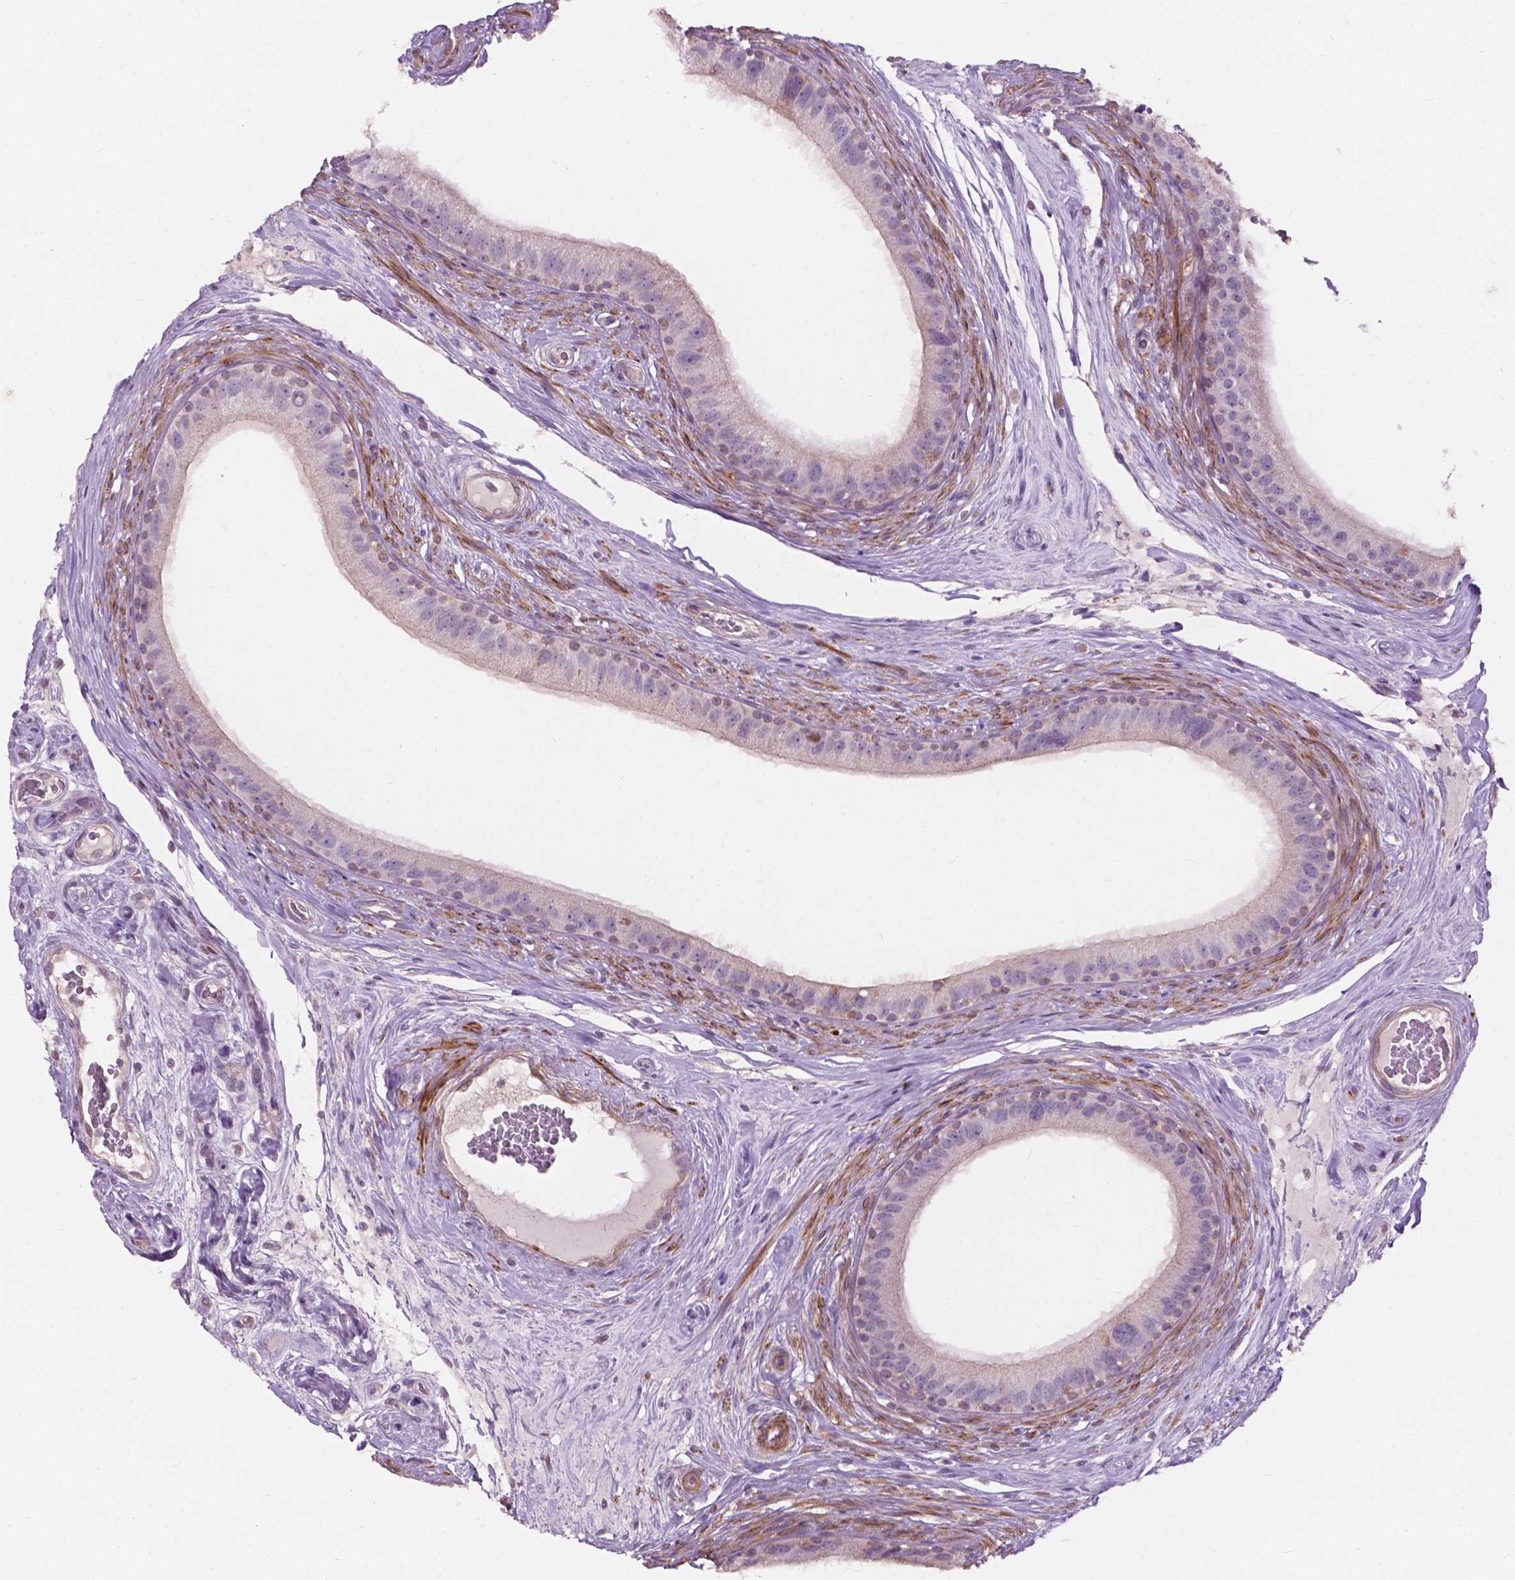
{"staining": {"intensity": "negative", "quantity": "none", "location": "none"}, "tissue": "epididymis", "cell_type": "Glandular cells", "image_type": "normal", "snomed": [{"axis": "morphology", "description": "Normal tissue, NOS"}, {"axis": "topography", "description": "Epididymis"}], "caption": "High magnification brightfield microscopy of benign epididymis stained with DAB (brown) and counterstained with hematoxylin (blue): glandular cells show no significant staining. (DAB (3,3'-diaminobenzidine) immunohistochemistry (IHC) visualized using brightfield microscopy, high magnification).", "gene": "NDUFA10", "patient": {"sex": "male", "age": 59}}